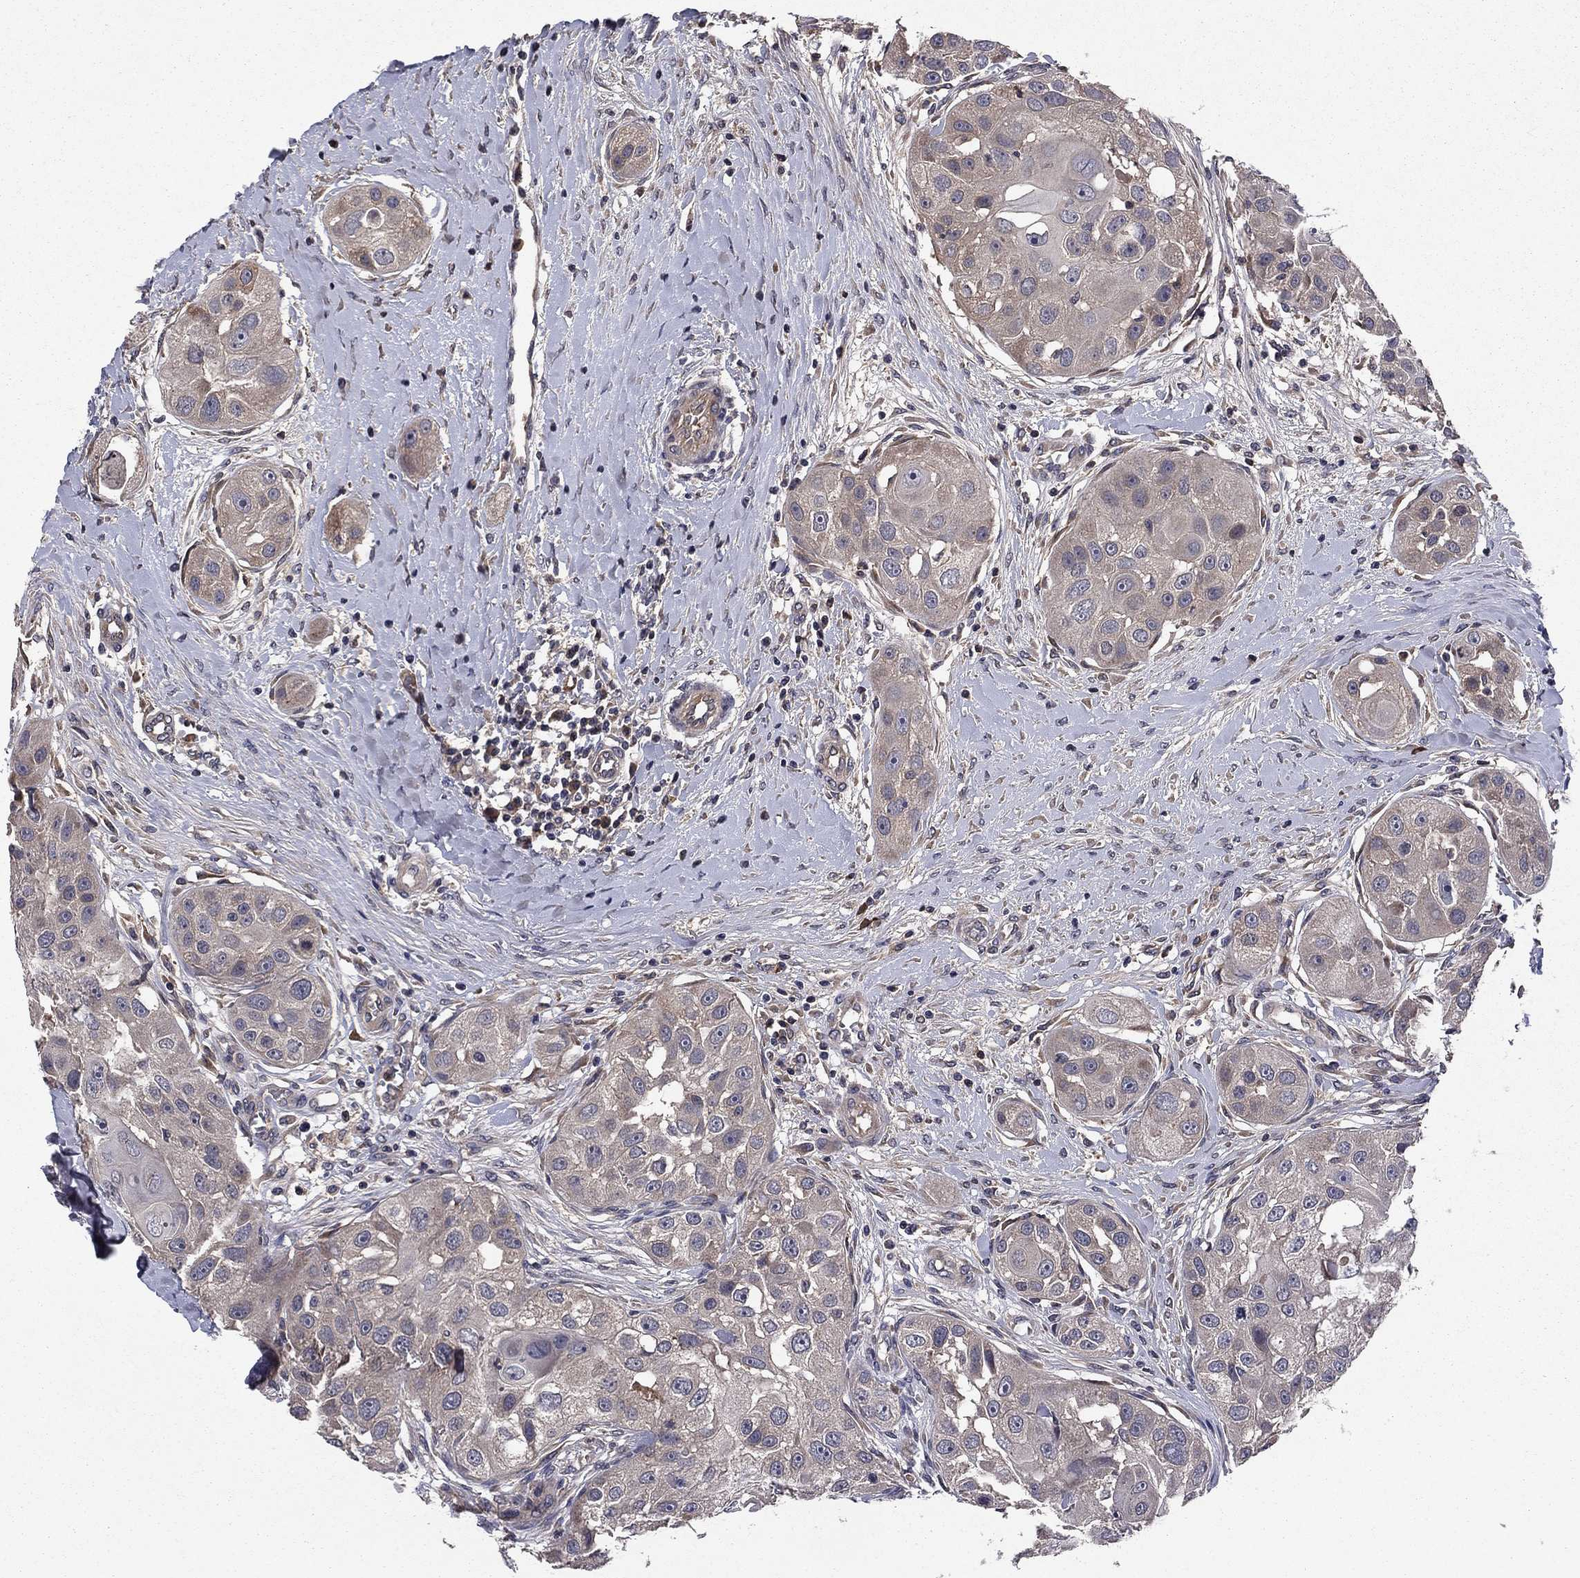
{"staining": {"intensity": "negative", "quantity": "none", "location": "none"}, "tissue": "head and neck cancer", "cell_type": "Tumor cells", "image_type": "cancer", "snomed": [{"axis": "morphology", "description": "Normal tissue, NOS"}, {"axis": "morphology", "description": "Squamous cell carcinoma, NOS"}, {"axis": "topography", "description": "Skeletal muscle"}, {"axis": "topography", "description": "Head-Neck"}], "caption": "Immunohistochemical staining of squamous cell carcinoma (head and neck) shows no significant positivity in tumor cells. The staining was performed using DAB (3,3'-diaminobenzidine) to visualize the protein expression in brown, while the nuclei were stained in blue with hematoxylin (Magnification: 20x).", "gene": "PROS1", "patient": {"sex": "male", "age": 51}}